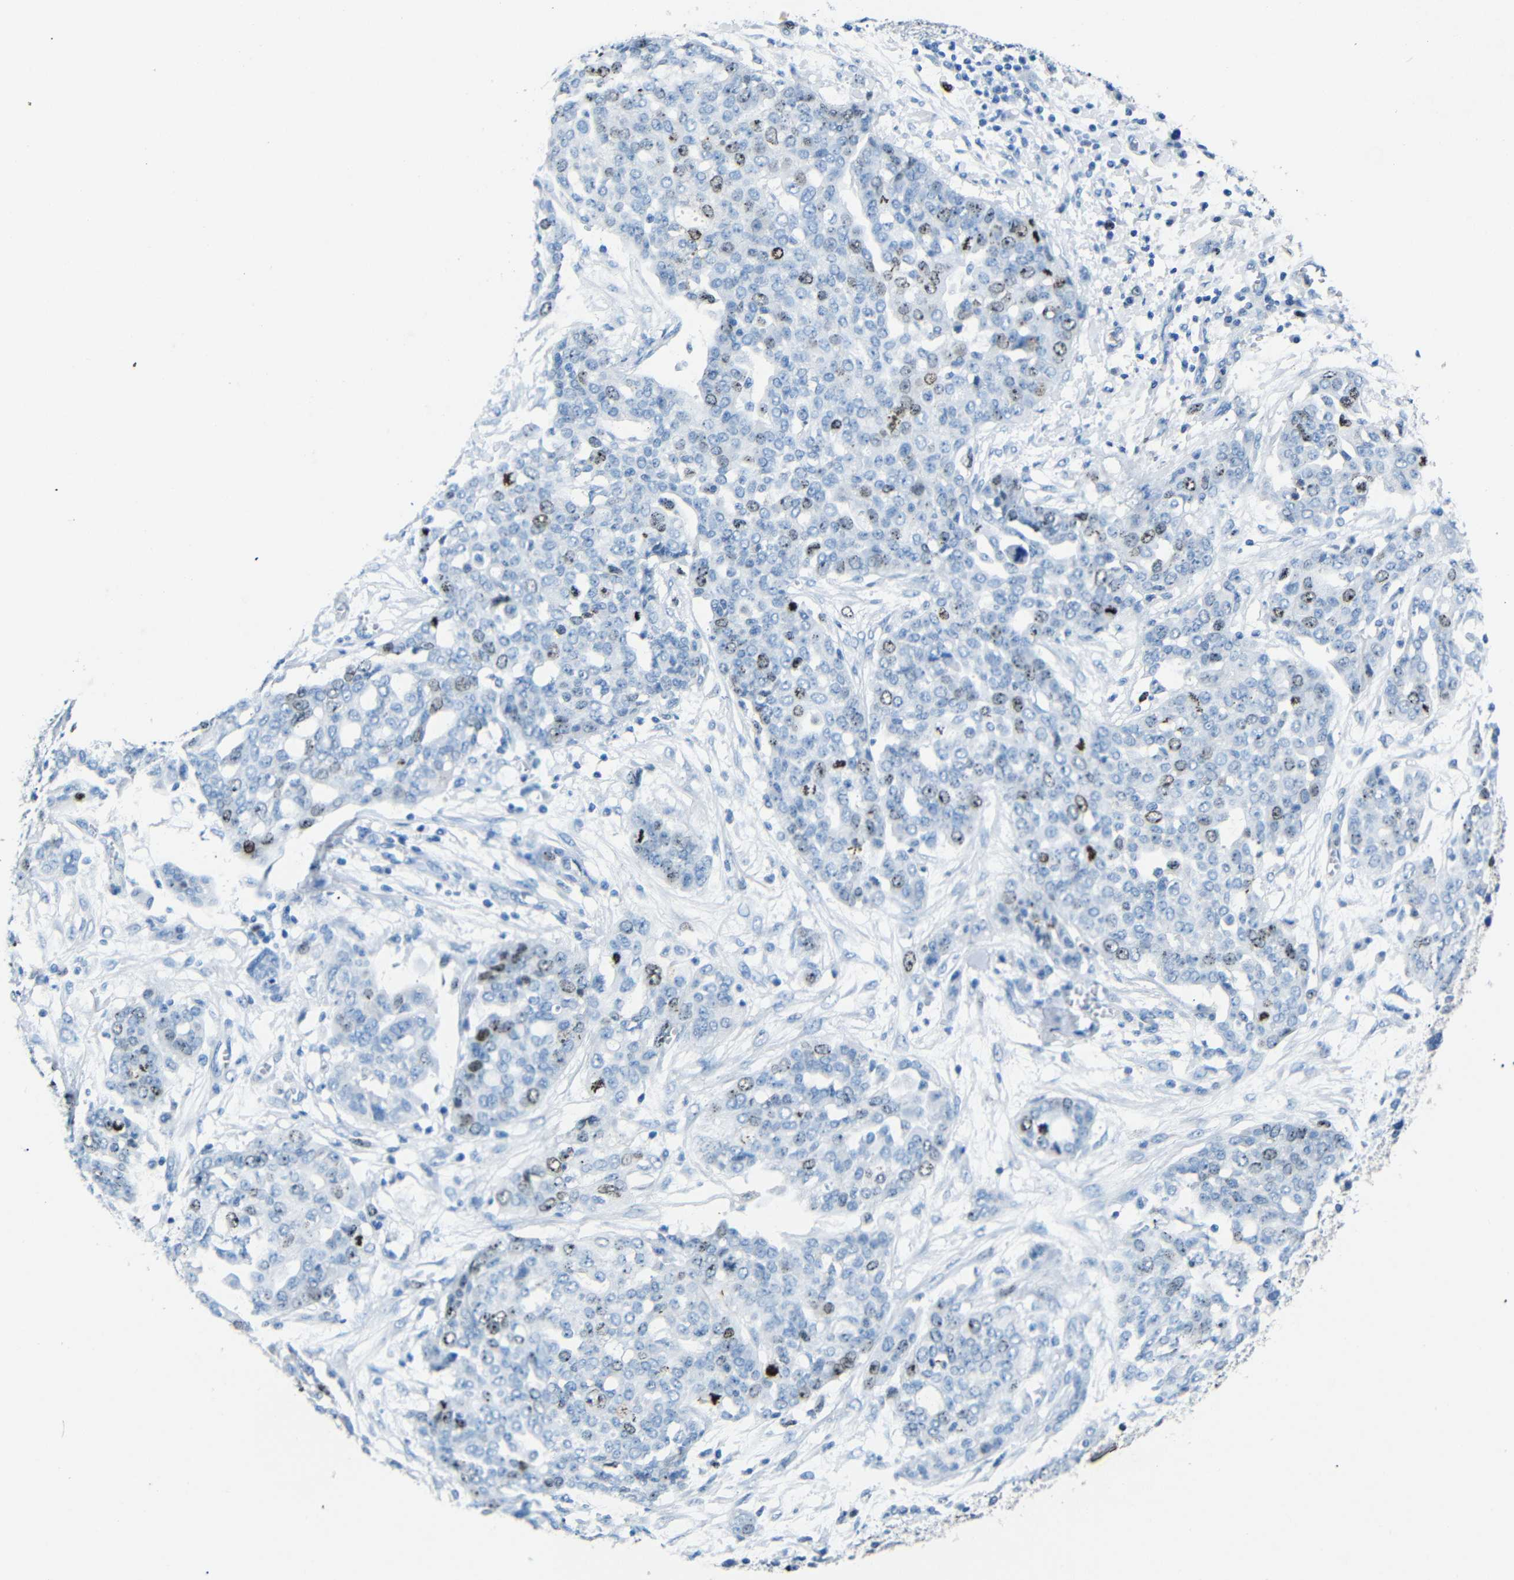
{"staining": {"intensity": "moderate", "quantity": "<25%", "location": "nuclear"}, "tissue": "ovarian cancer", "cell_type": "Tumor cells", "image_type": "cancer", "snomed": [{"axis": "morphology", "description": "Cystadenocarcinoma, serous, NOS"}, {"axis": "topography", "description": "Soft tissue"}, {"axis": "topography", "description": "Ovary"}], "caption": "Tumor cells exhibit low levels of moderate nuclear expression in approximately <25% of cells in ovarian cancer (serous cystadenocarcinoma).", "gene": "INCENP", "patient": {"sex": "female", "age": 57}}